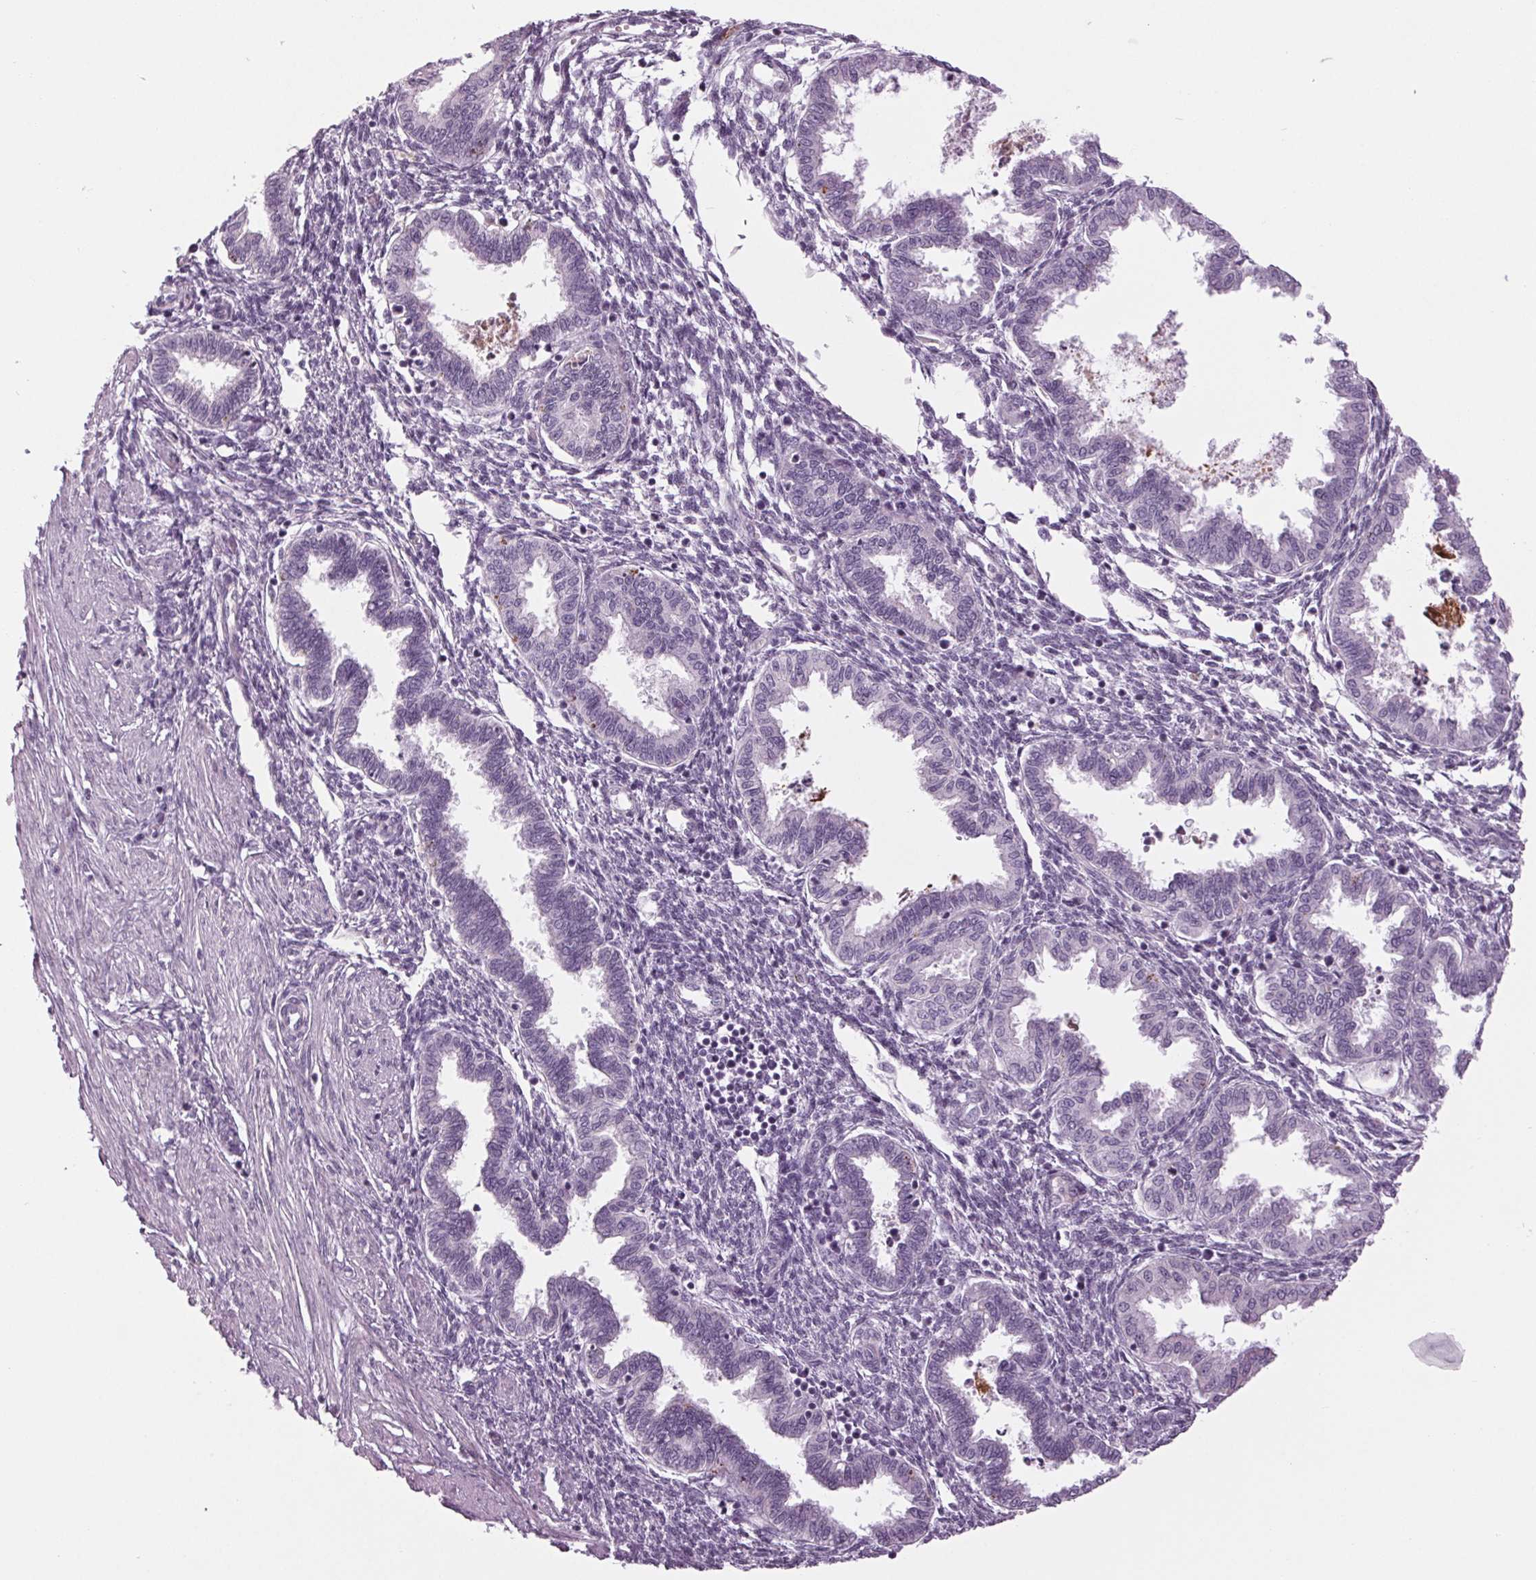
{"staining": {"intensity": "negative", "quantity": "none", "location": "none"}, "tissue": "endometrium", "cell_type": "Cells in endometrial stroma", "image_type": "normal", "snomed": [{"axis": "morphology", "description": "Normal tissue, NOS"}, {"axis": "topography", "description": "Endometrium"}], "caption": "DAB (3,3'-diaminobenzidine) immunohistochemical staining of normal endometrium shows no significant positivity in cells in endometrial stroma.", "gene": "CYP3A43", "patient": {"sex": "female", "age": 33}}